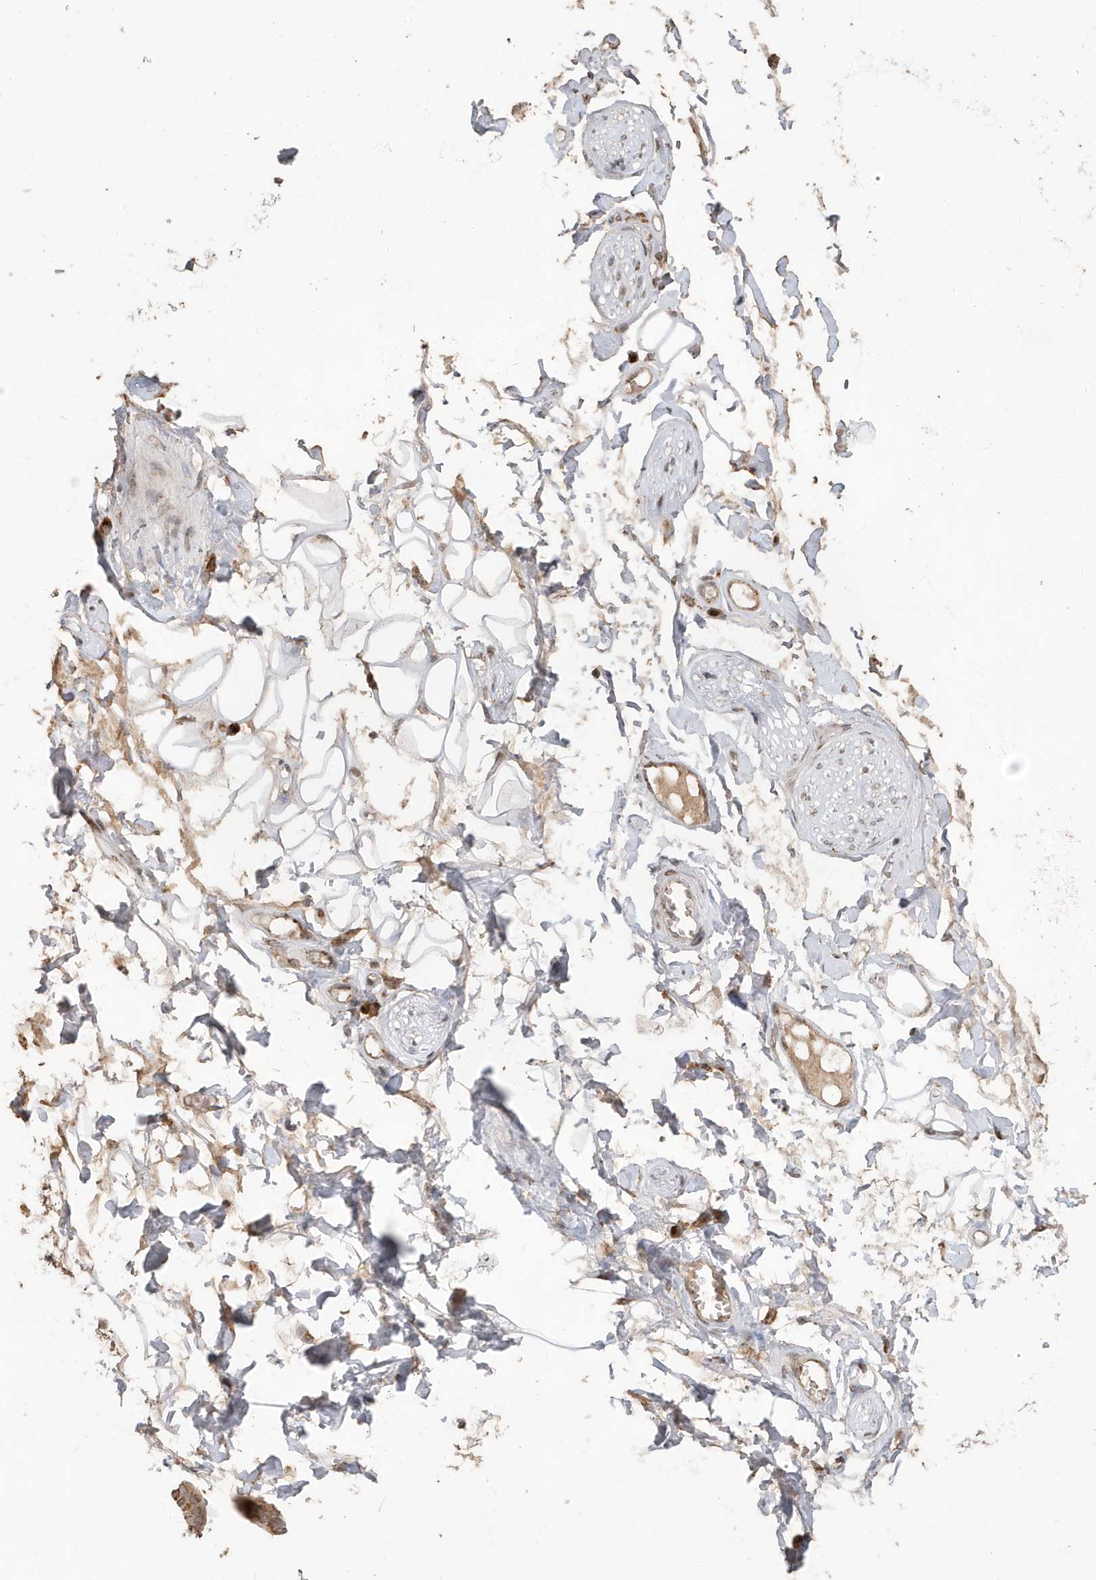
{"staining": {"intensity": "weak", "quantity": ">75%", "location": "cytoplasmic/membranous"}, "tissue": "adipose tissue", "cell_type": "Adipocytes", "image_type": "normal", "snomed": [{"axis": "morphology", "description": "Normal tissue, NOS"}, {"axis": "morphology", "description": "Inflammation, NOS"}, {"axis": "topography", "description": "Salivary gland"}, {"axis": "topography", "description": "Peripheral nerve tissue"}], "caption": "Unremarkable adipose tissue shows weak cytoplasmic/membranous positivity in about >75% of adipocytes.", "gene": "RER1", "patient": {"sex": "female", "age": 75}}